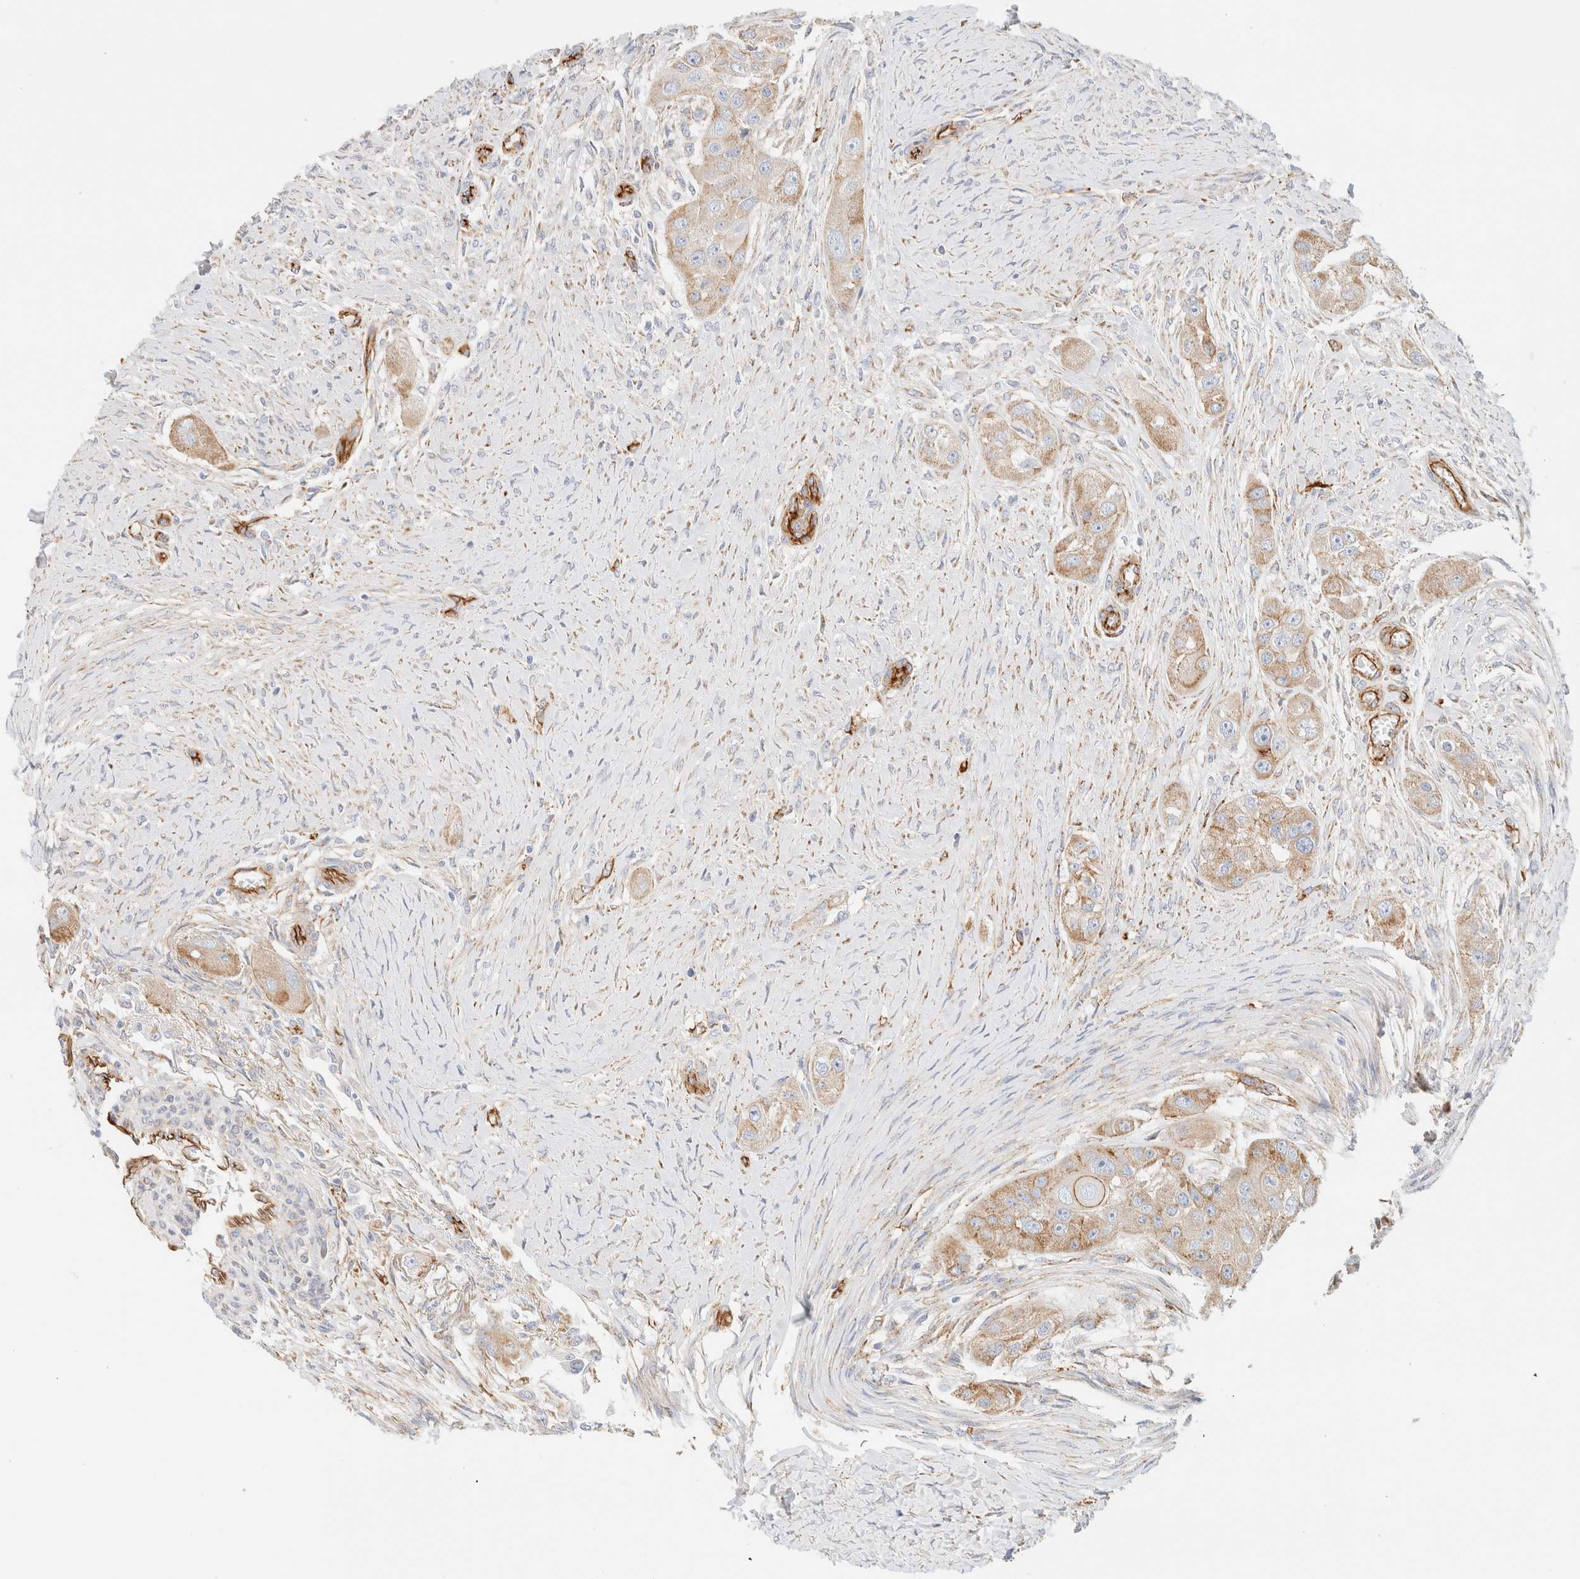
{"staining": {"intensity": "weak", "quantity": ">75%", "location": "cytoplasmic/membranous"}, "tissue": "head and neck cancer", "cell_type": "Tumor cells", "image_type": "cancer", "snomed": [{"axis": "morphology", "description": "Normal tissue, NOS"}, {"axis": "morphology", "description": "Squamous cell carcinoma, NOS"}, {"axis": "topography", "description": "Skeletal muscle"}, {"axis": "topography", "description": "Head-Neck"}], "caption": "Immunohistochemistry (IHC) micrograph of head and neck squamous cell carcinoma stained for a protein (brown), which shows low levels of weak cytoplasmic/membranous staining in approximately >75% of tumor cells.", "gene": "CYB5R4", "patient": {"sex": "male", "age": 51}}